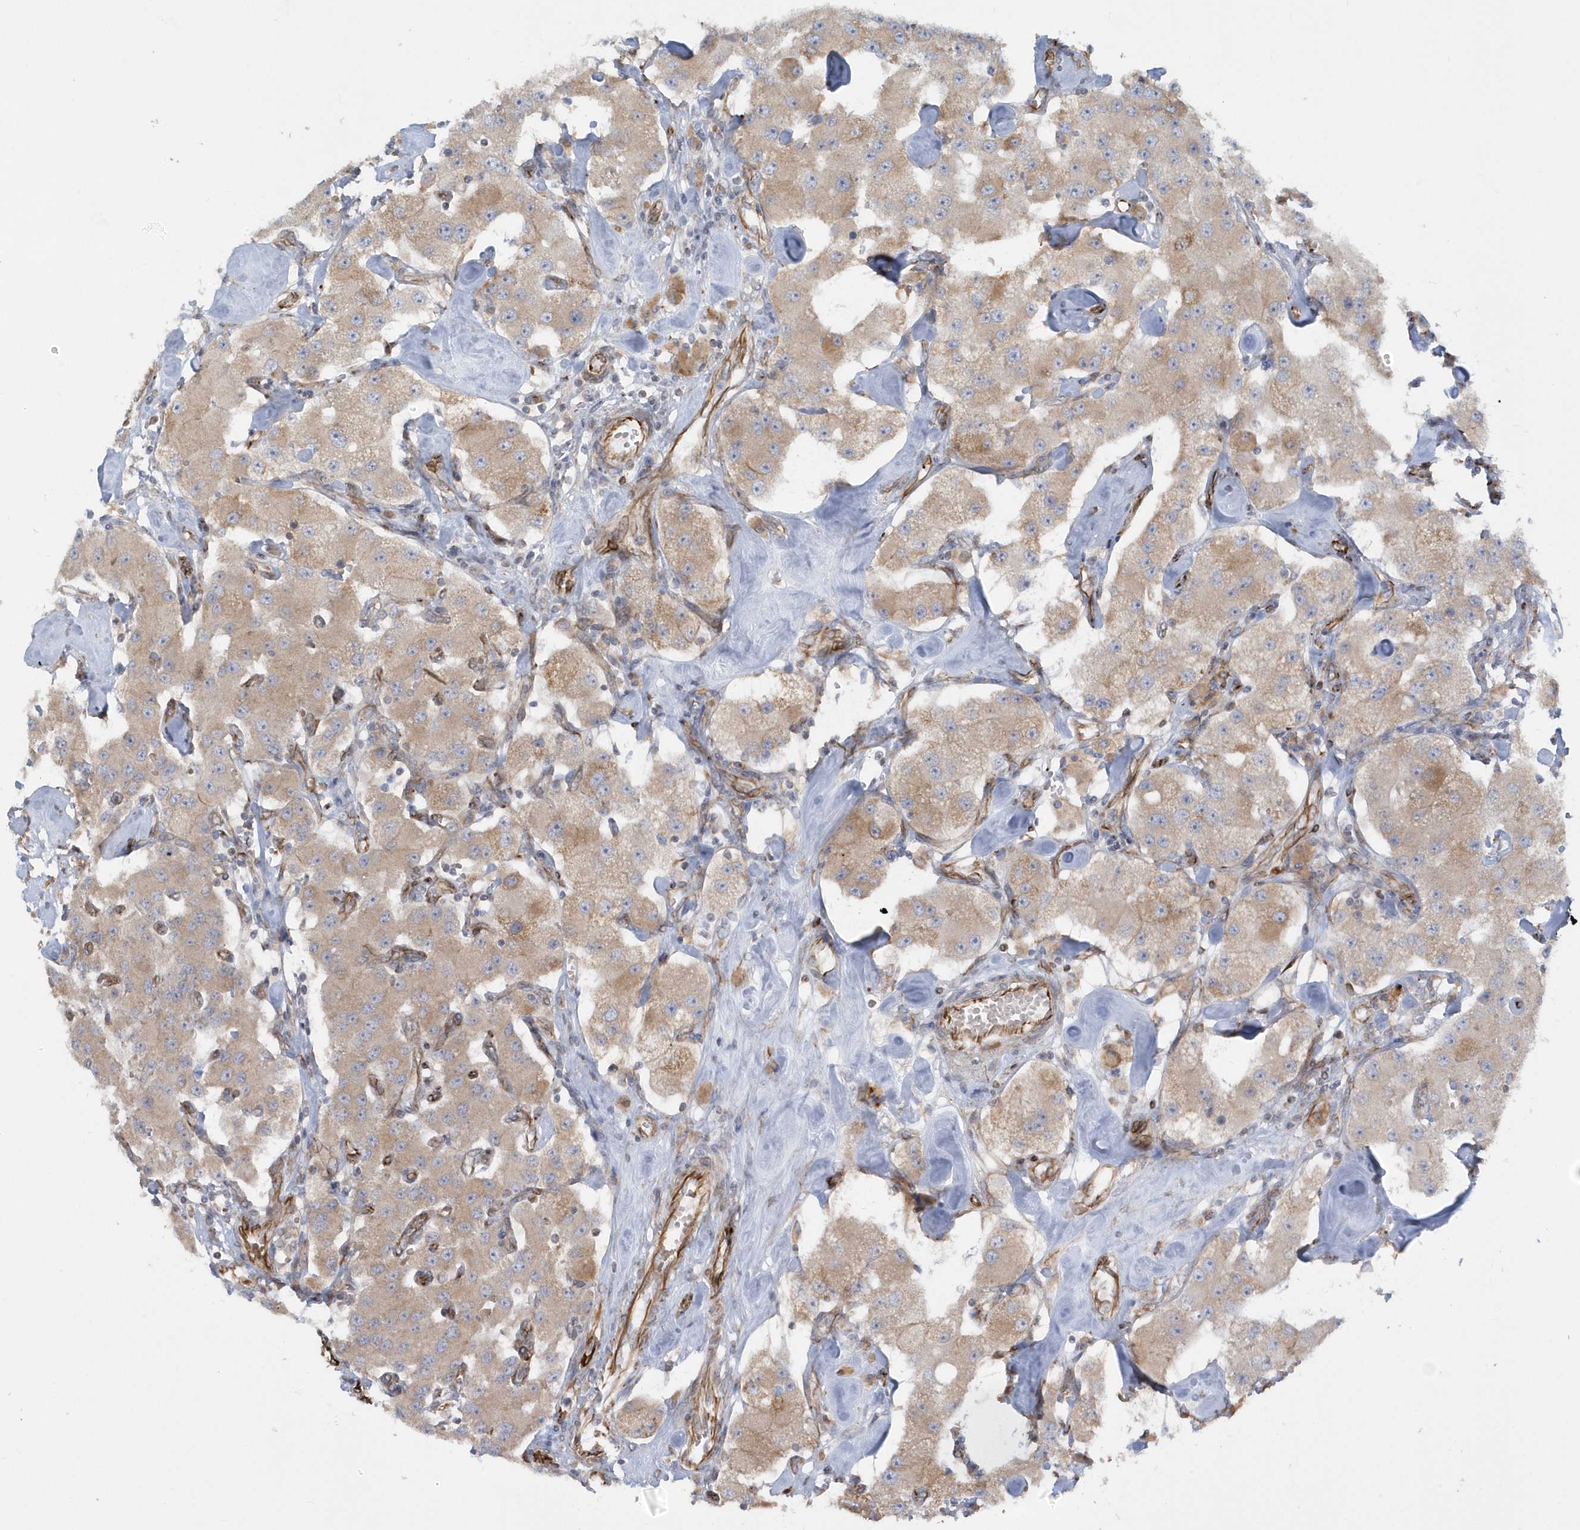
{"staining": {"intensity": "weak", "quantity": "25%-75%", "location": "cytoplasmic/membranous"}, "tissue": "carcinoid", "cell_type": "Tumor cells", "image_type": "cancer", "snomed": [{"axis": "morphology", "description": "Carcinoid, malignant, NOS"}, {"axis": "topography", "description": "Pancreas"}], "caption": "Malignant carcinoid stained for a protein demonstrates weak cytoplasmic/membranous positivity in tumor cells.", "gene": "RAB17", "patient": {"sex": "male", "age": 41}}